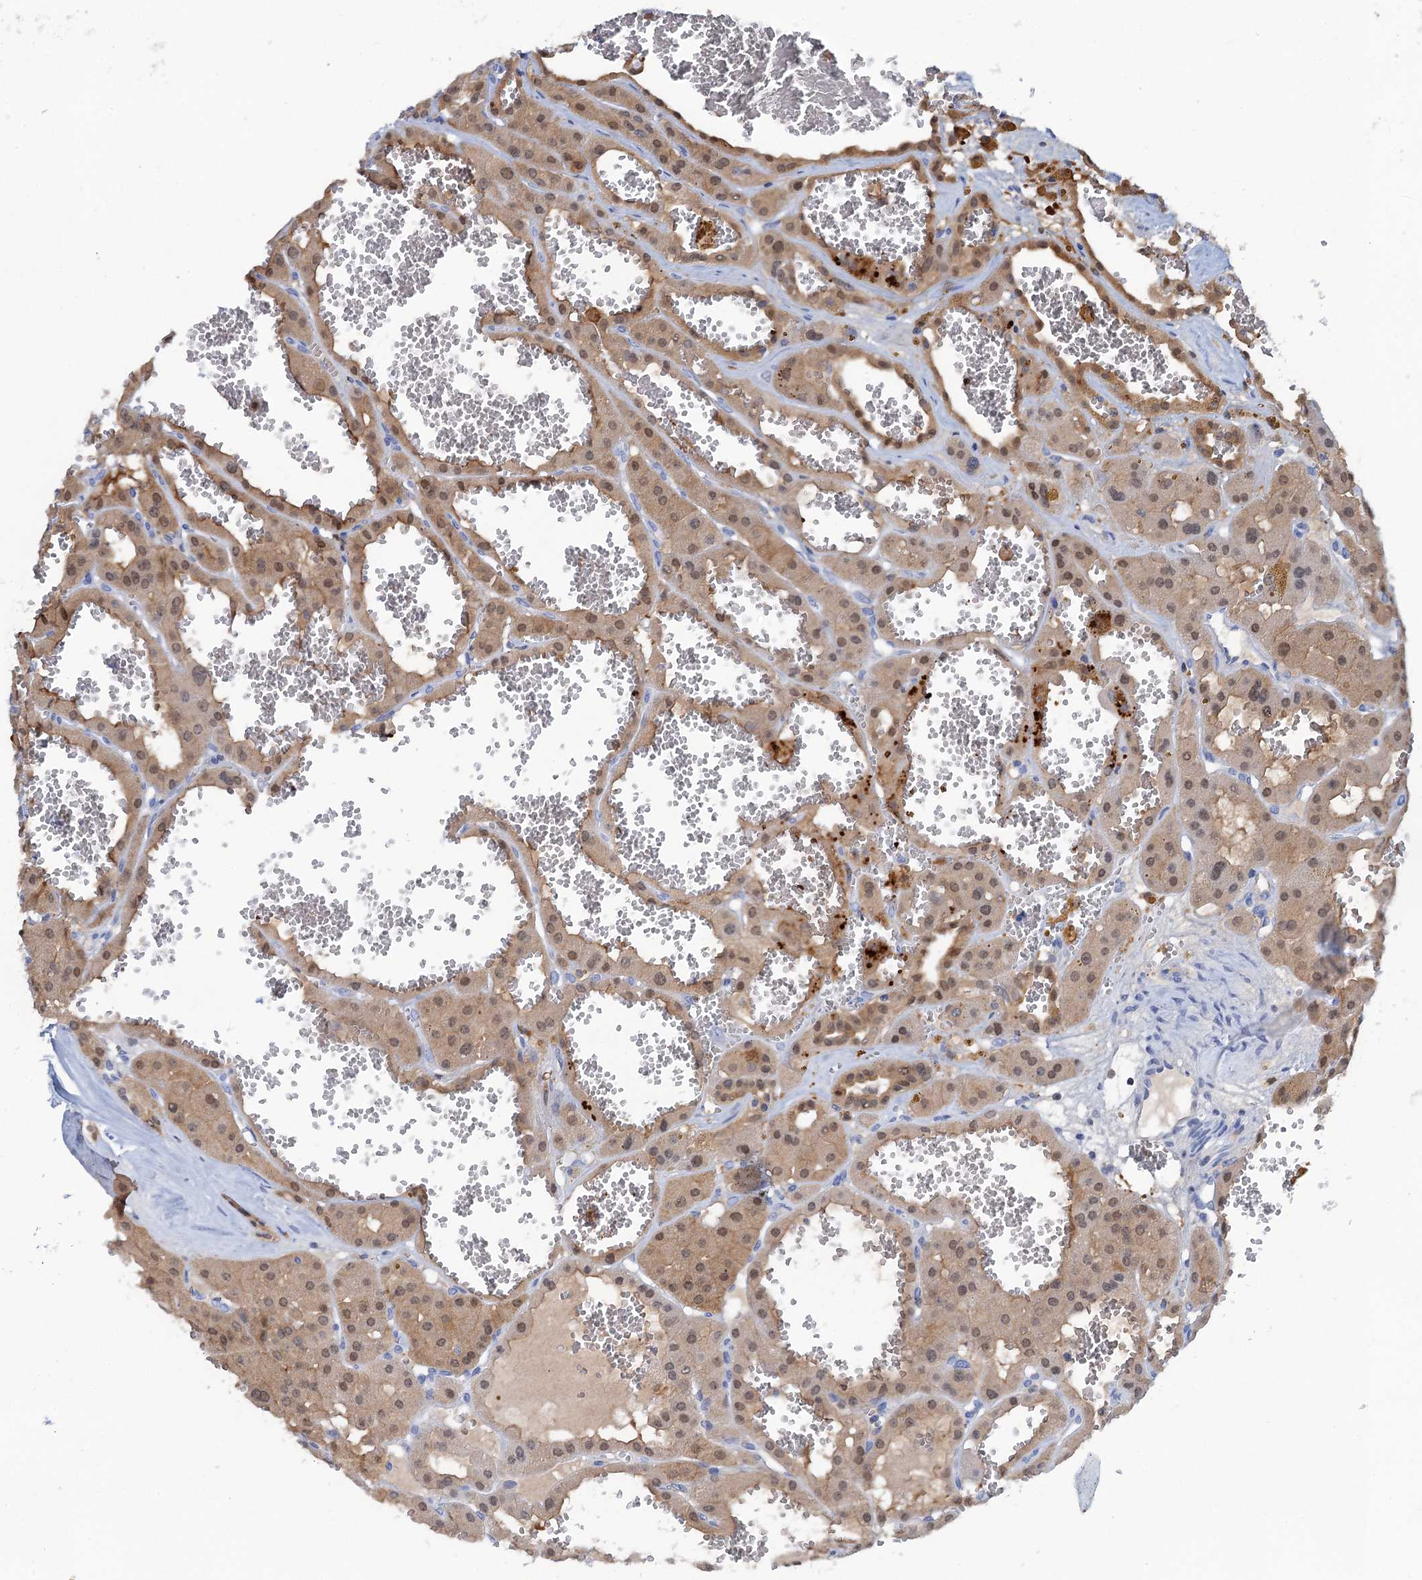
{"staining": {"intensity": "moderate", "quantity": ">75%", "location": "cytoplasmic/membranous,nuclear"}, "tissue": "renal cancer", "cell_type": "Tumor cells", "image_type": "cancer", "snomed": [{"axis": "morphology", "description": "Carcinoma, NOS"}, {"axis": "topography", "description": "Kidney"}], "caption": "Immunohistochemical staining of renal carcinoma exhibits medium levels of moderate cytoplasmic/membranous and nuclear expression in about >75% of tumor cells.", "gene": "FAH", "patient": {"sex": "female", "age": 75}}